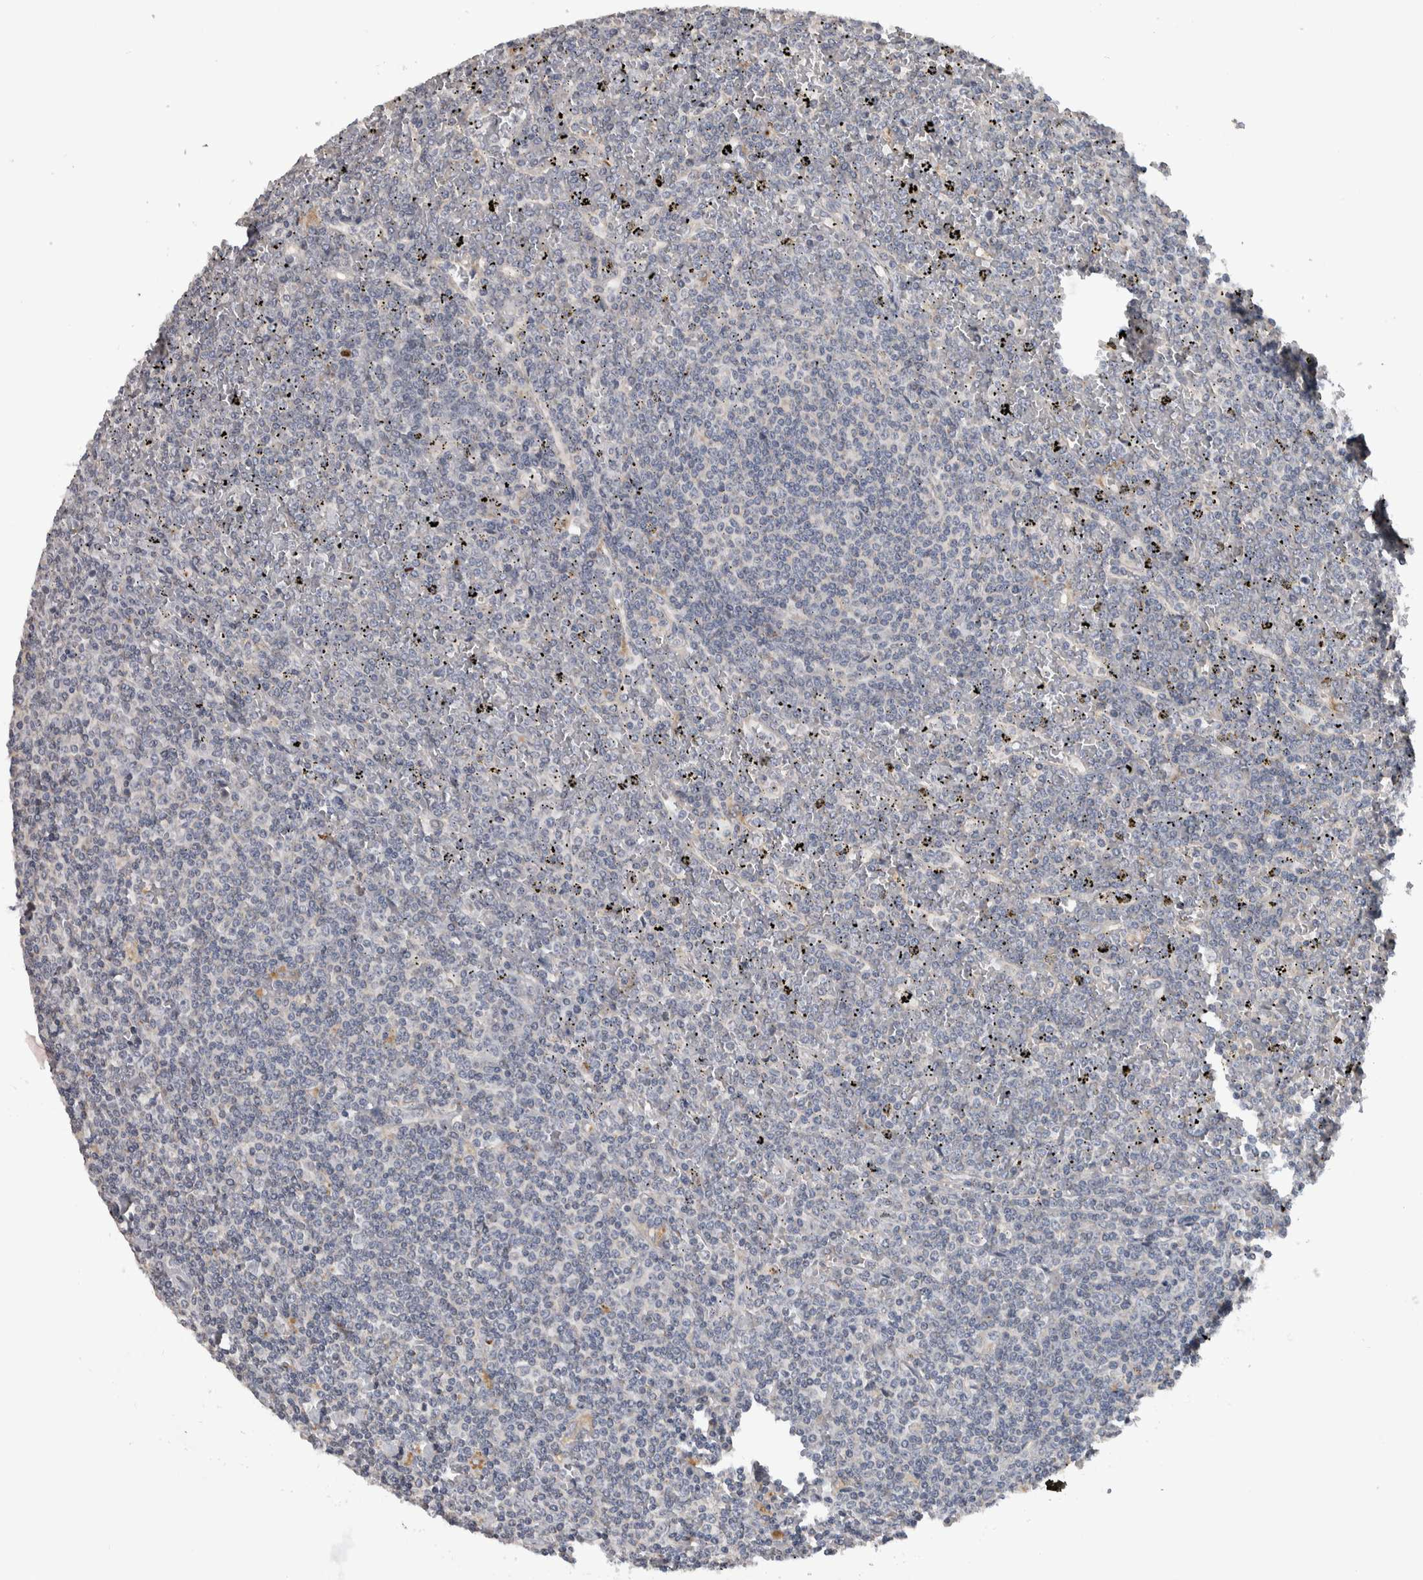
{"staining": {"intensity": "negative", "quantity": "none", "location": "none"}, "tissue": "lymphoma", "cell_type": "Tumor cells", "image_type": "cancer", "snomed": [{"axis": "morphology", "description": "Malignant lymphoma, non-Hodgkin's type, Low grade"}, {"axis": "topography", "description": "Spleen"}], "caption": "High magnification brightfield microscopy of malignant lymphoma, non-Hodgkin's type (low-grade) stained with DAB (brown) and counterstained with hematoxylin (blue): tumor cells show no significant staining.", "gene": "FAM83G", "patient": {"sex": "female", "age": 19}}